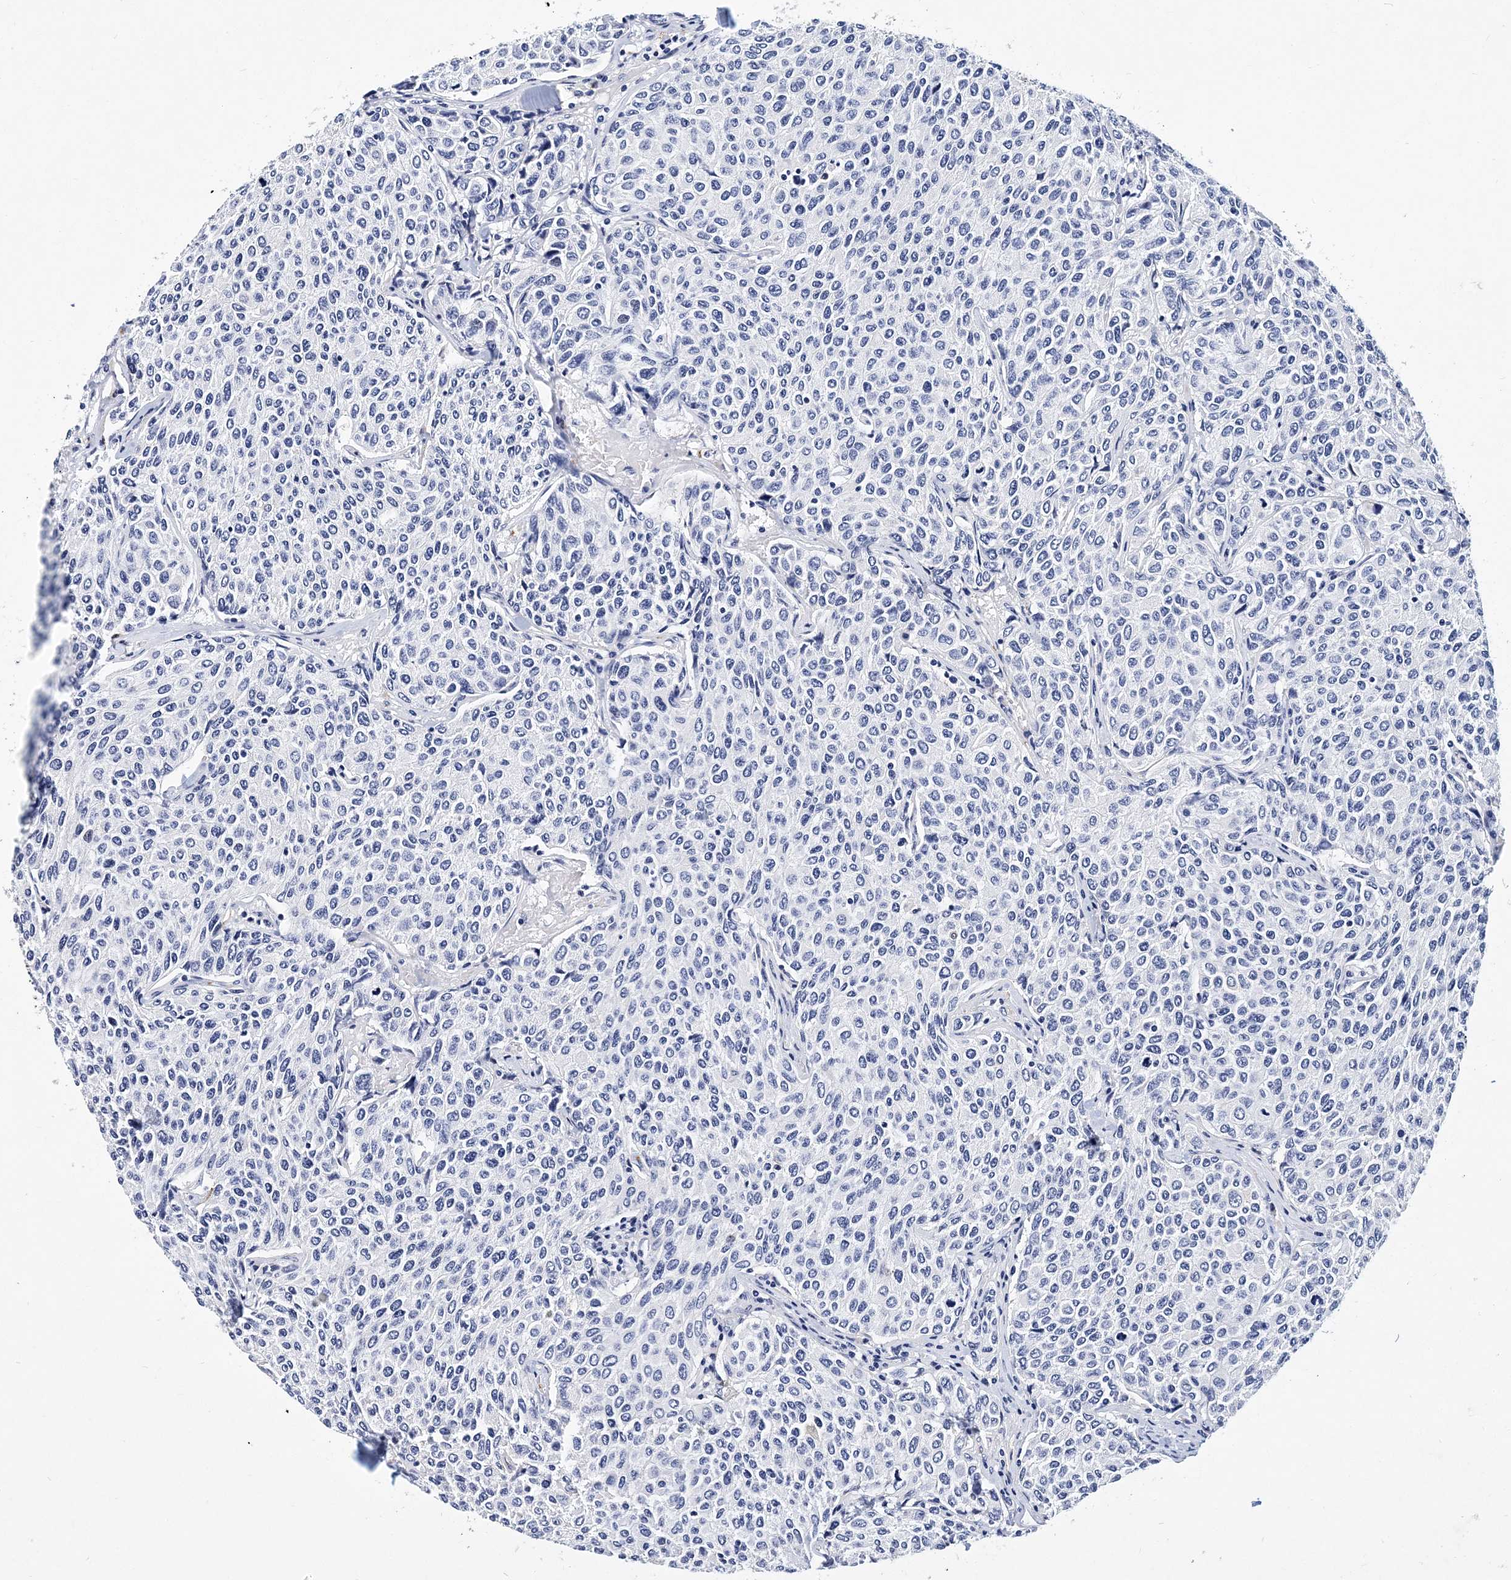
{"staining": {"intensity": "negative", "quantity": "none", "location": "none"}, "tissue": "breast cancer", "cell_type": "Tumor cells", "image_type": "cancer", "snomed": [{"axis": "morphology", "description": "Duct carcinoma"}, {"axis": "topography", "description": "Breast"}], "caption": "Immunohistochemistry of human breast cancer shows no positivity in tumor cells.", "gene": "ITGA2B", "patient": {"sex": "female", "age": 55}}